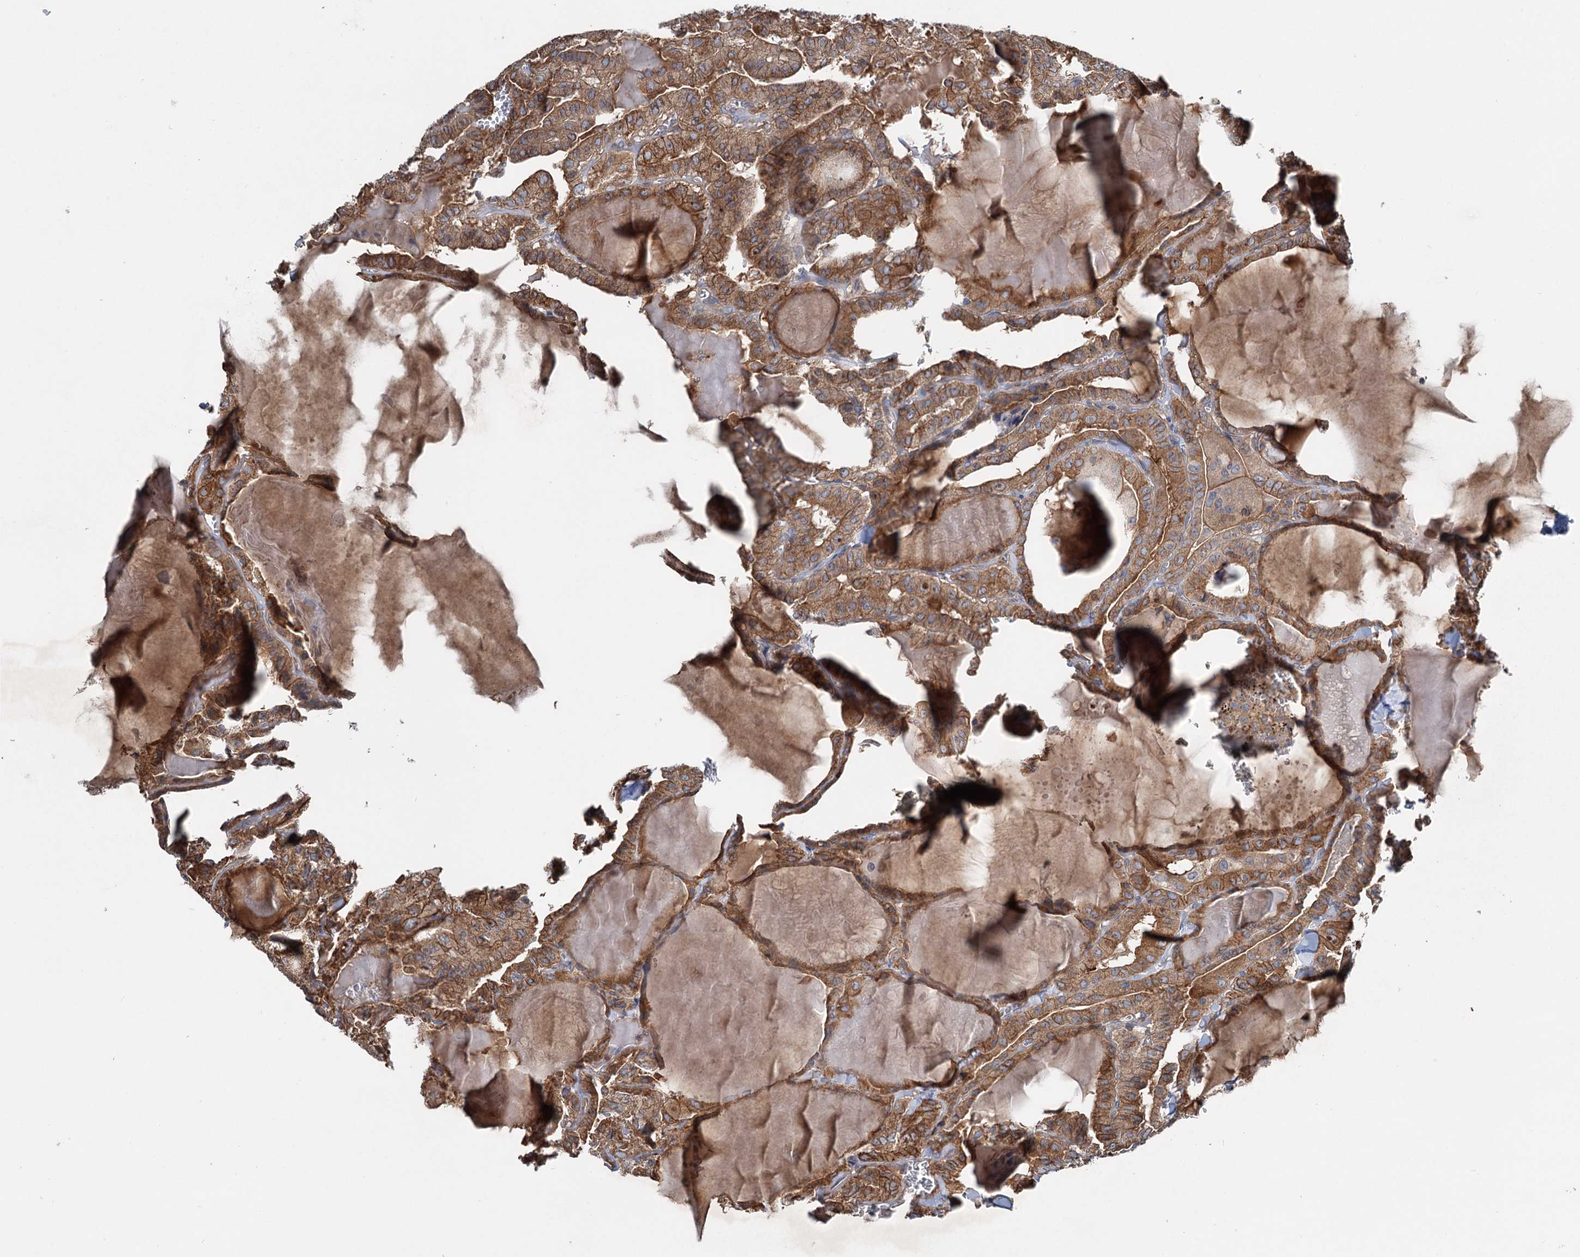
{"staining": {"intensity": "moderate", "quantity": ">75%", "location": "cytoplasmic/membranous"}, "tissue": "thyroid cancer", "cell_type": "Tumor cells", "image_type": "cancer", "snomed": [{"axis": "morphology", "description": "Papillary adenocarcinoma, NOS"}, {"axis": "topography", "description": "Thyroid gland"}], "caption": "Human thyroid cancer (papillary adenocarcinoma) stained with a protein marker exhibits moderate staining in tumor cells.", "gene": "CALCOCO1", "patient": {"sex": "male", "age": 52}}